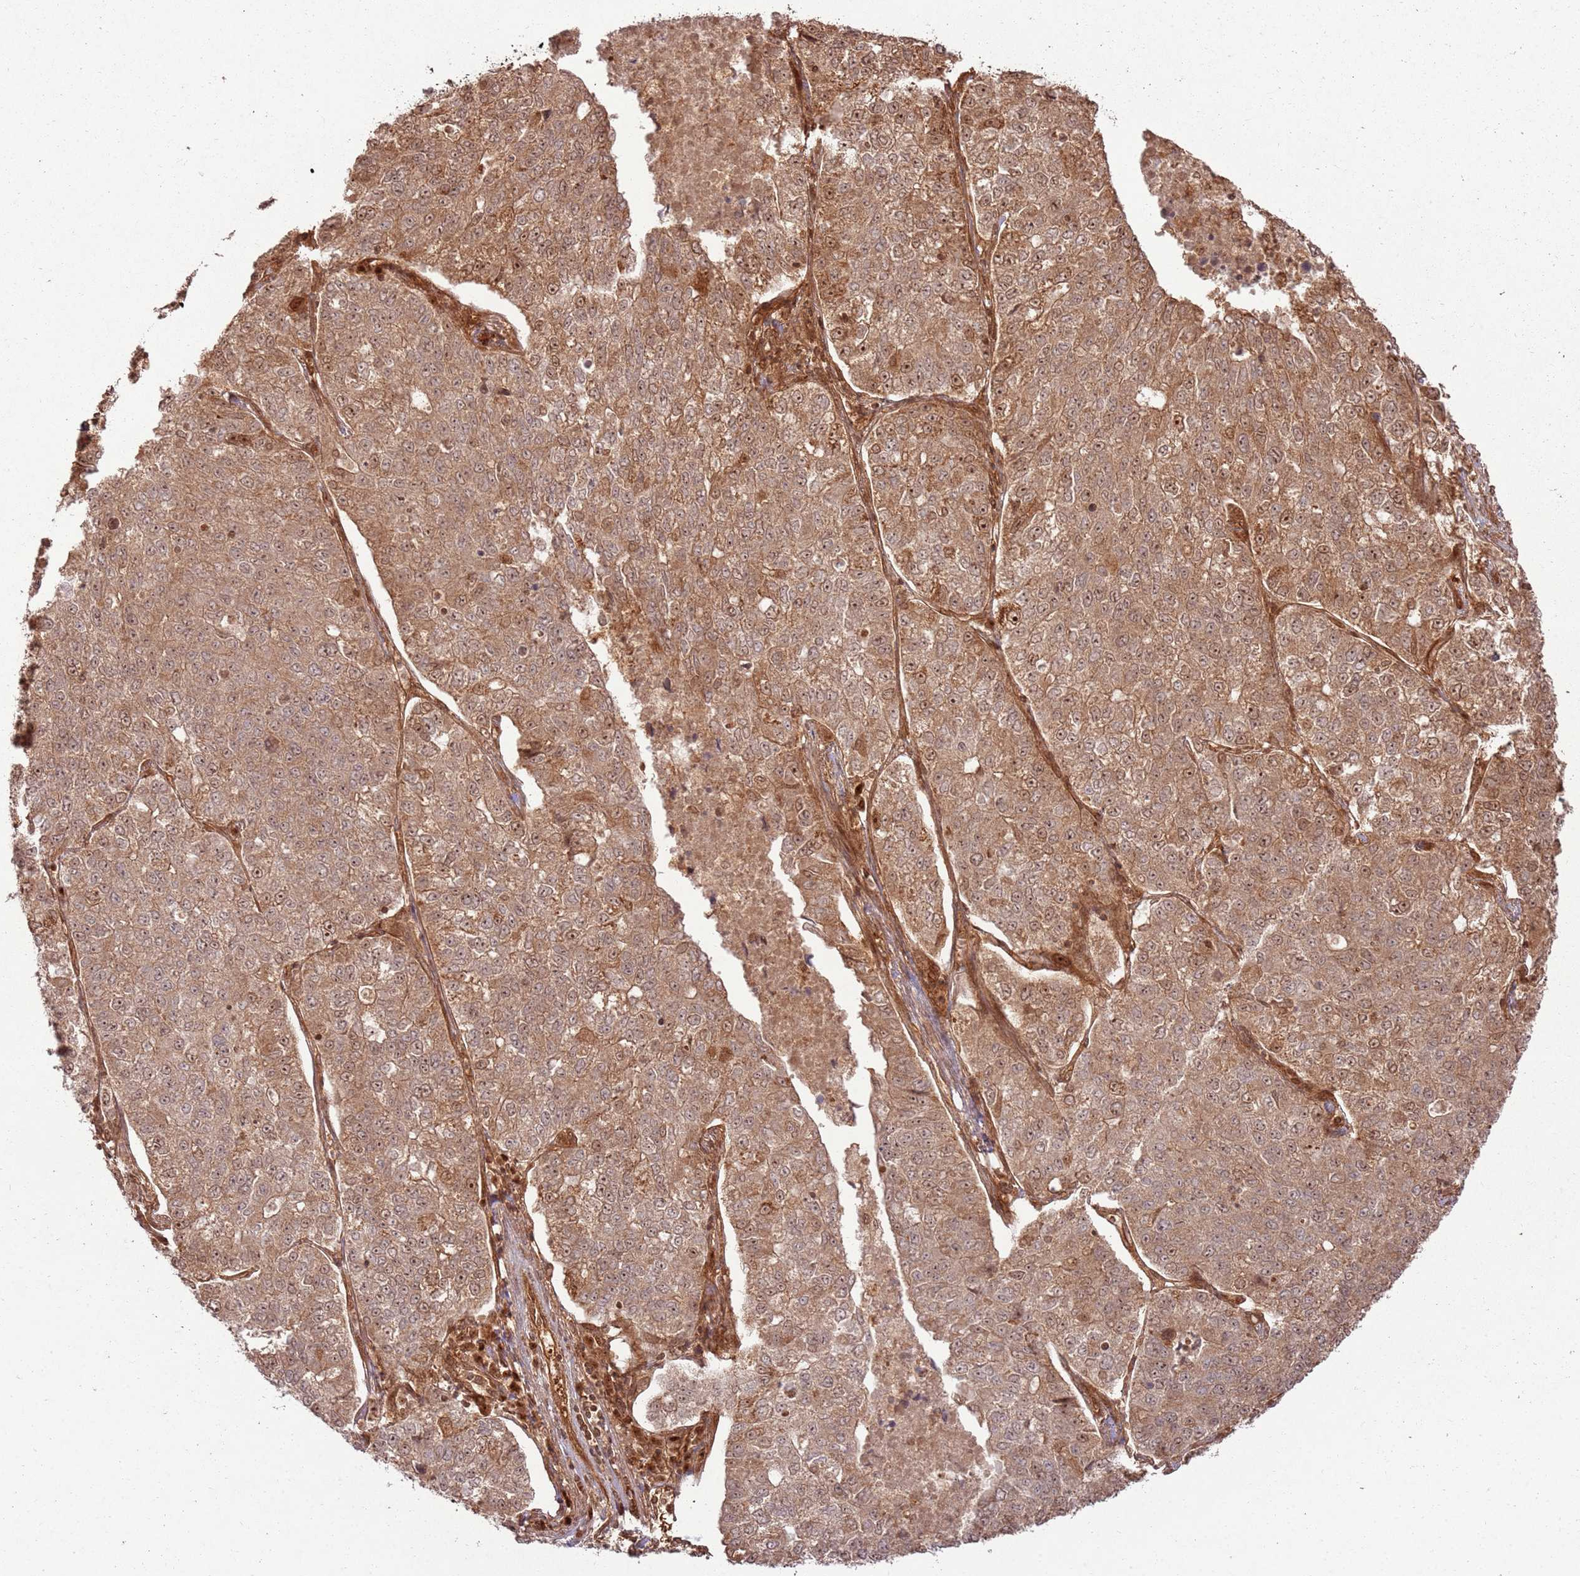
{"staining": {"intensity": "moderate", "quantity": ">75%", "location": "cytoplasmic/membranous,nuclear"}, "tissue": "lung cancer", "cell_type": "Tumor cells", "image_type": "cancer", "snomed": [{"axis": "morphology", "description": "Adenocarcinoma, NOS"}, {"axis": "topography", "description": "Lung"}], "caption": "Tumor cells demonstrate medium levels of moderate cytoplasmic/membranous and nuclear staining in about >75% of cells in human lung cancer.", "gene": "TBC1D13", "patient": {"sex": "male", "age": 49}}